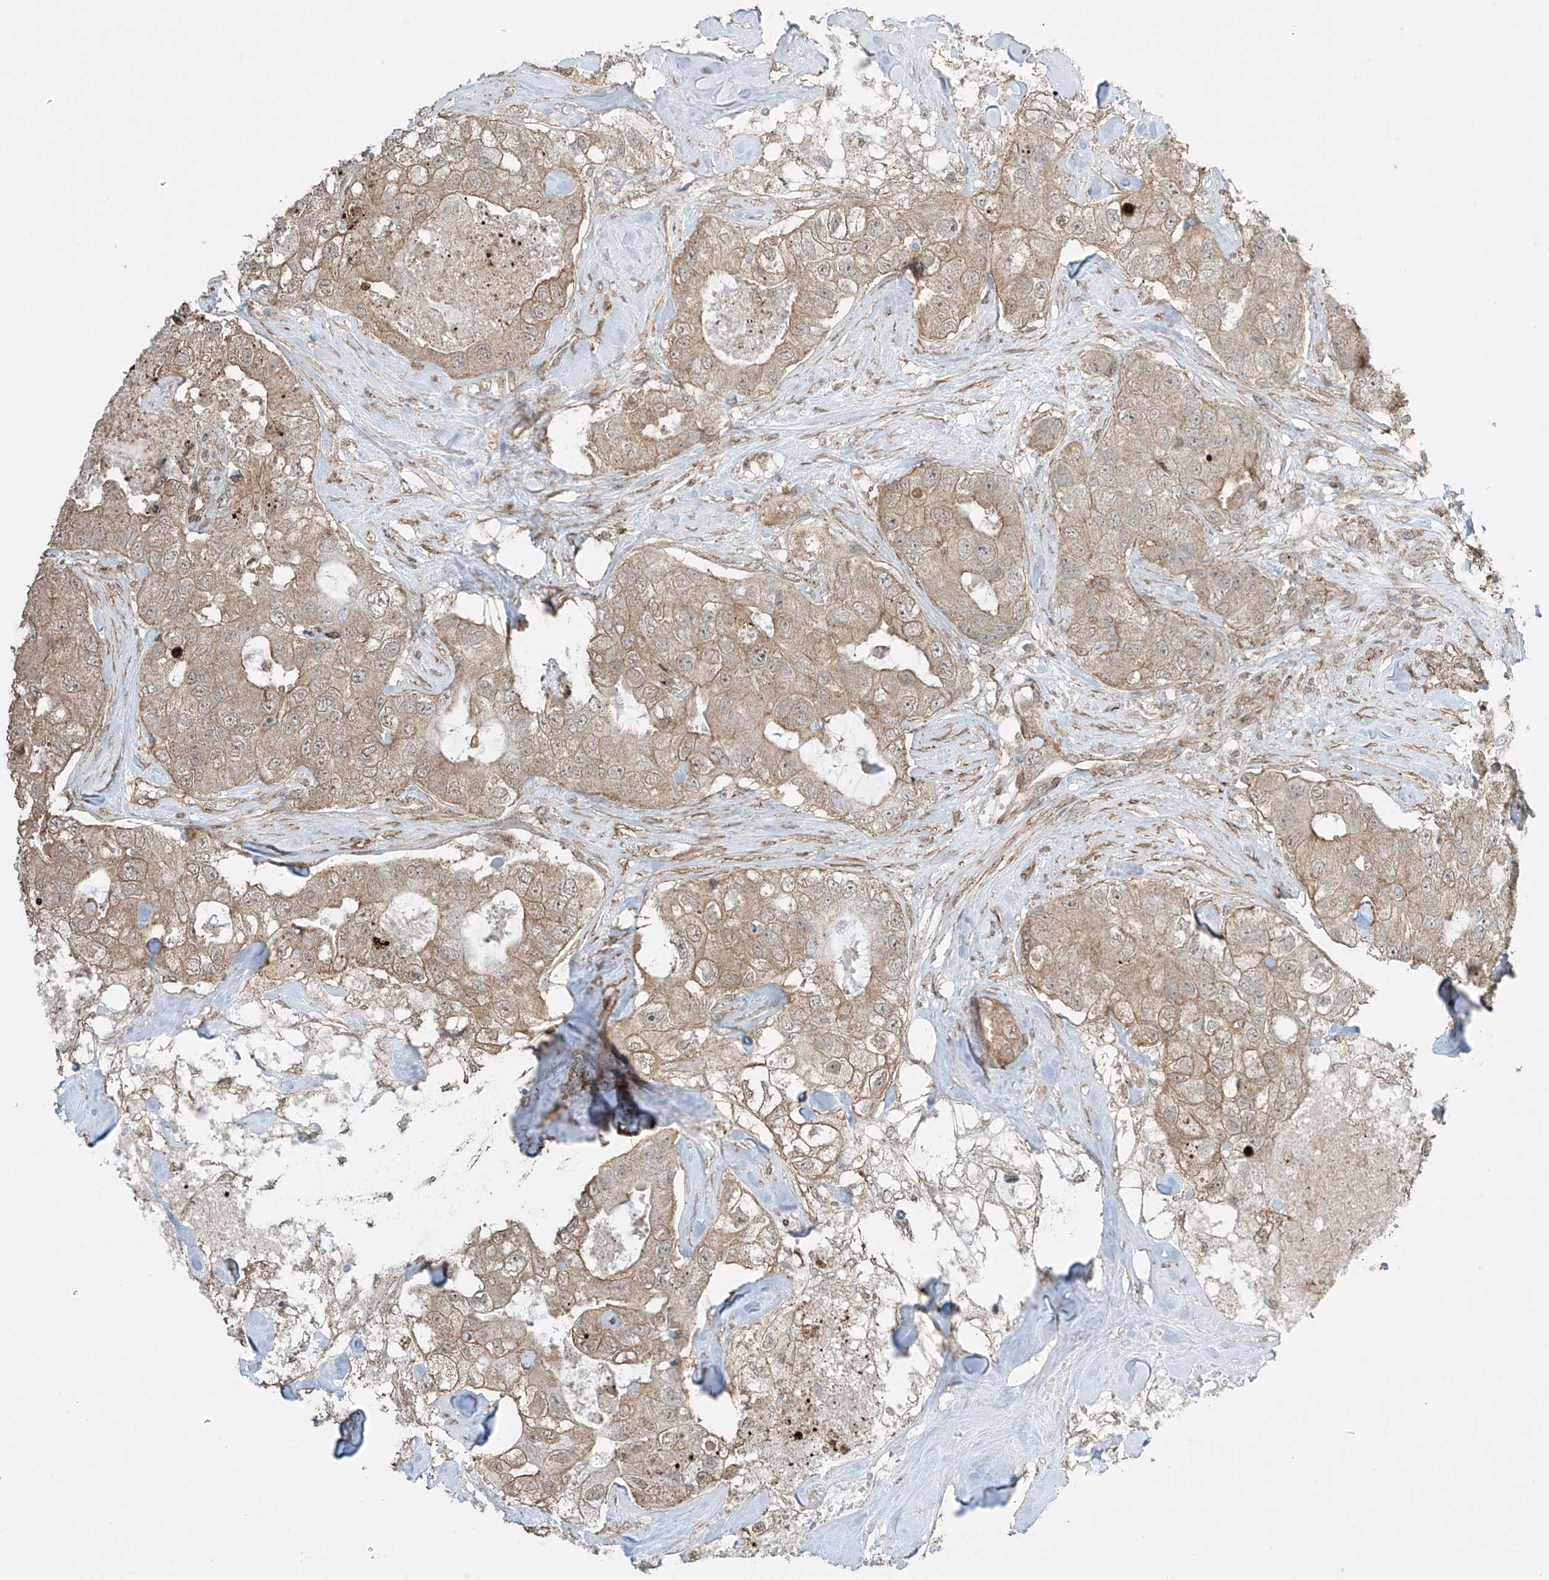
{"staining": {"intensity": "weak", "quantity": ">75%", "location": "cytoplasmic/membranous"}, "tissue": "breast cancer", "cell_type": "Tumor cells", "image_type": "cancer", "snomed": [{"axis": "morphology", "description": "Duct carcinoma"}, {"axis": "topography", "description": "Breast"}], "caption": "Immunohistochemistry of breast cancer shows low levels of weak cytoplasmic/membranous staining in approximately >75% of tumor cells.", "gene": "TTLL5", "patient": {"sex": "female", "age": 62}}